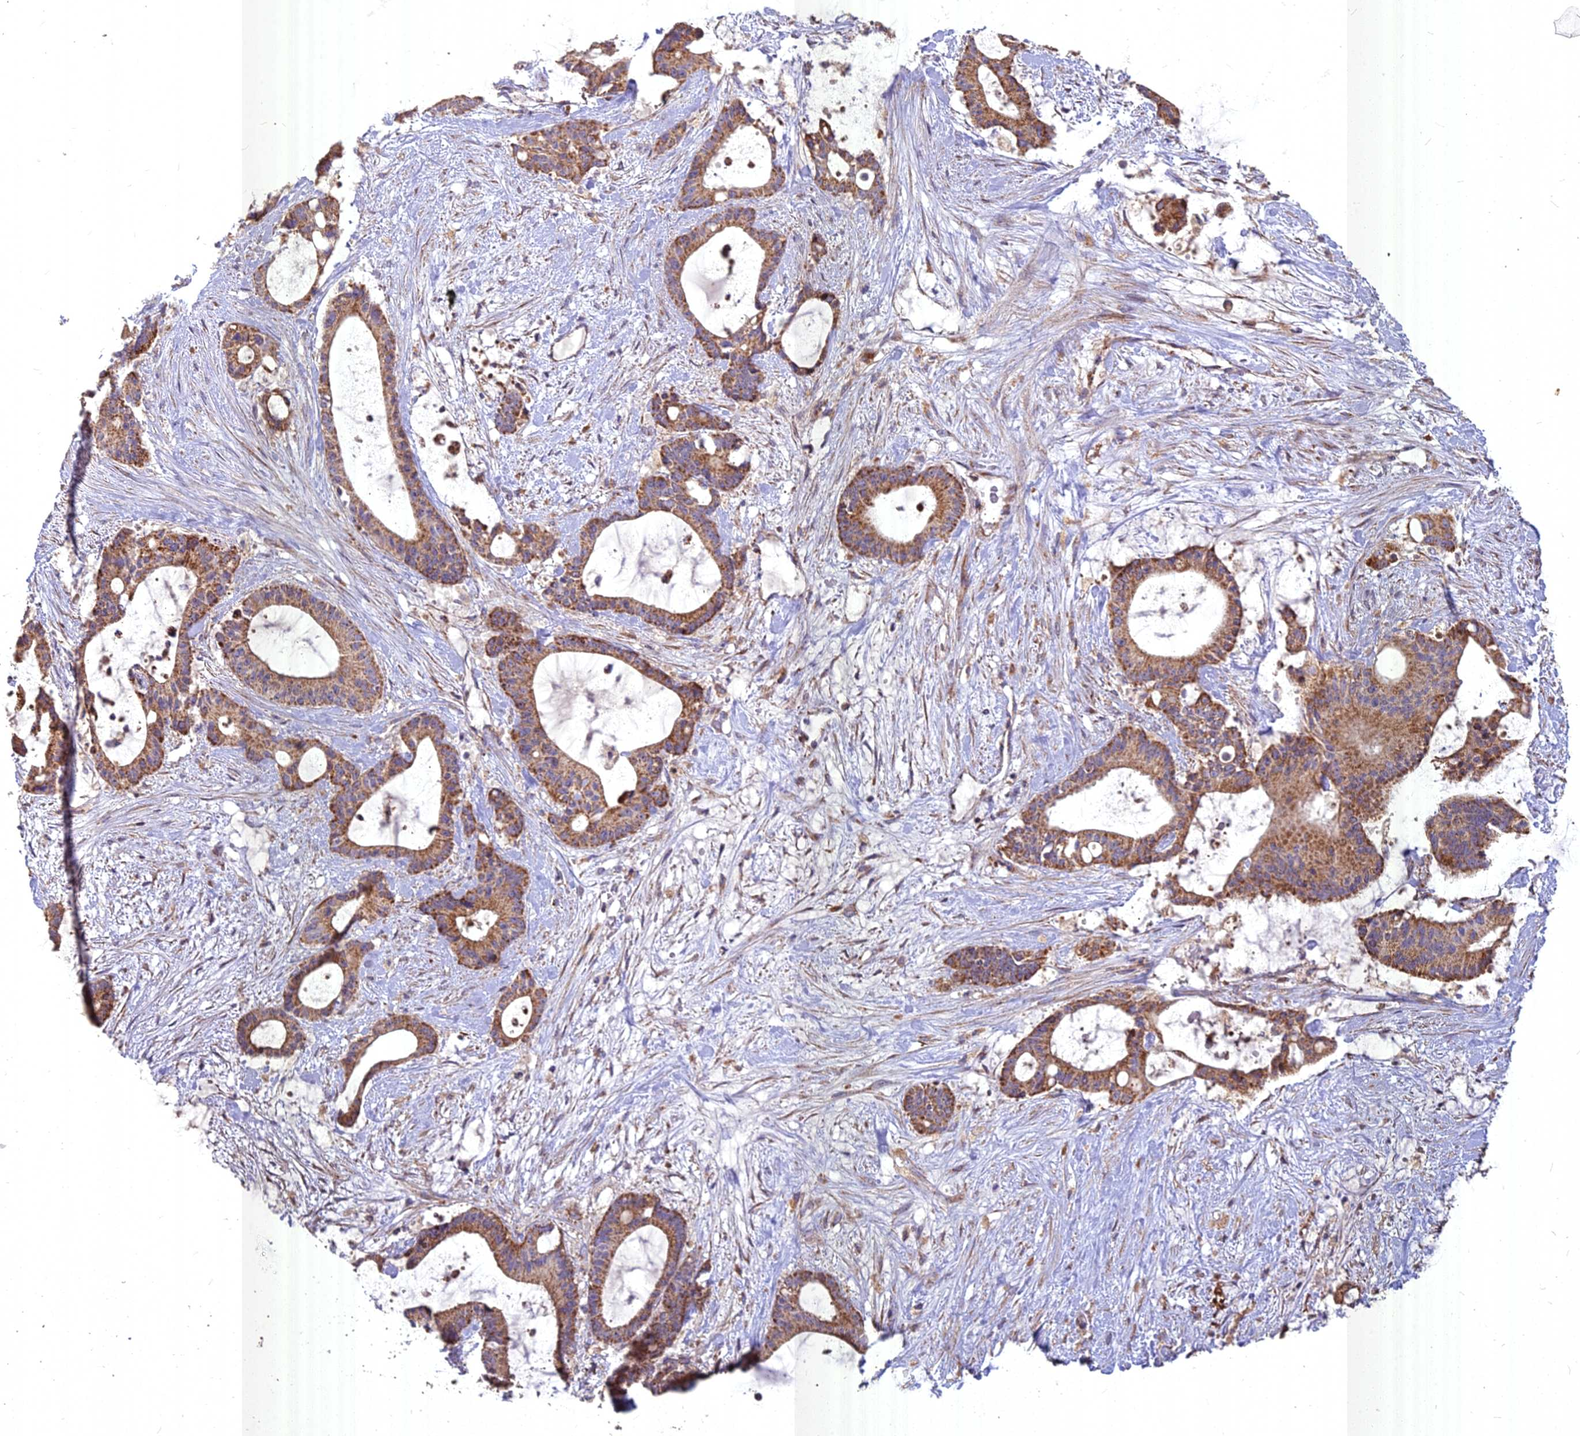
{"staining": {"intensity": "moderate", "quantity": ">75%", "location": "cytoplasmic/membranous"}, "tissue": "liver cancer", "cell_type": "Tumor cells", "image_type": "cancer", "snomed": [{"axis": "morphology", "description": "Normal tissue, NOS"}, {"axis": "morphology", "description": "Cholangiocarcinoma"}, {"axis": "topography", "description": "Liver"}, {"axis": "topography", "description": "Peripheral nerve tissue"}], "caption": "There is medium levels of moderate cytoplasmic/membranous positivity in tumor cells of liver cancer (cholangiocarcinoma), as demonstrated by immunohistochemical staining (brown color).", "gene": "COX11", "patient": {"sex": "female", "age": 73}}